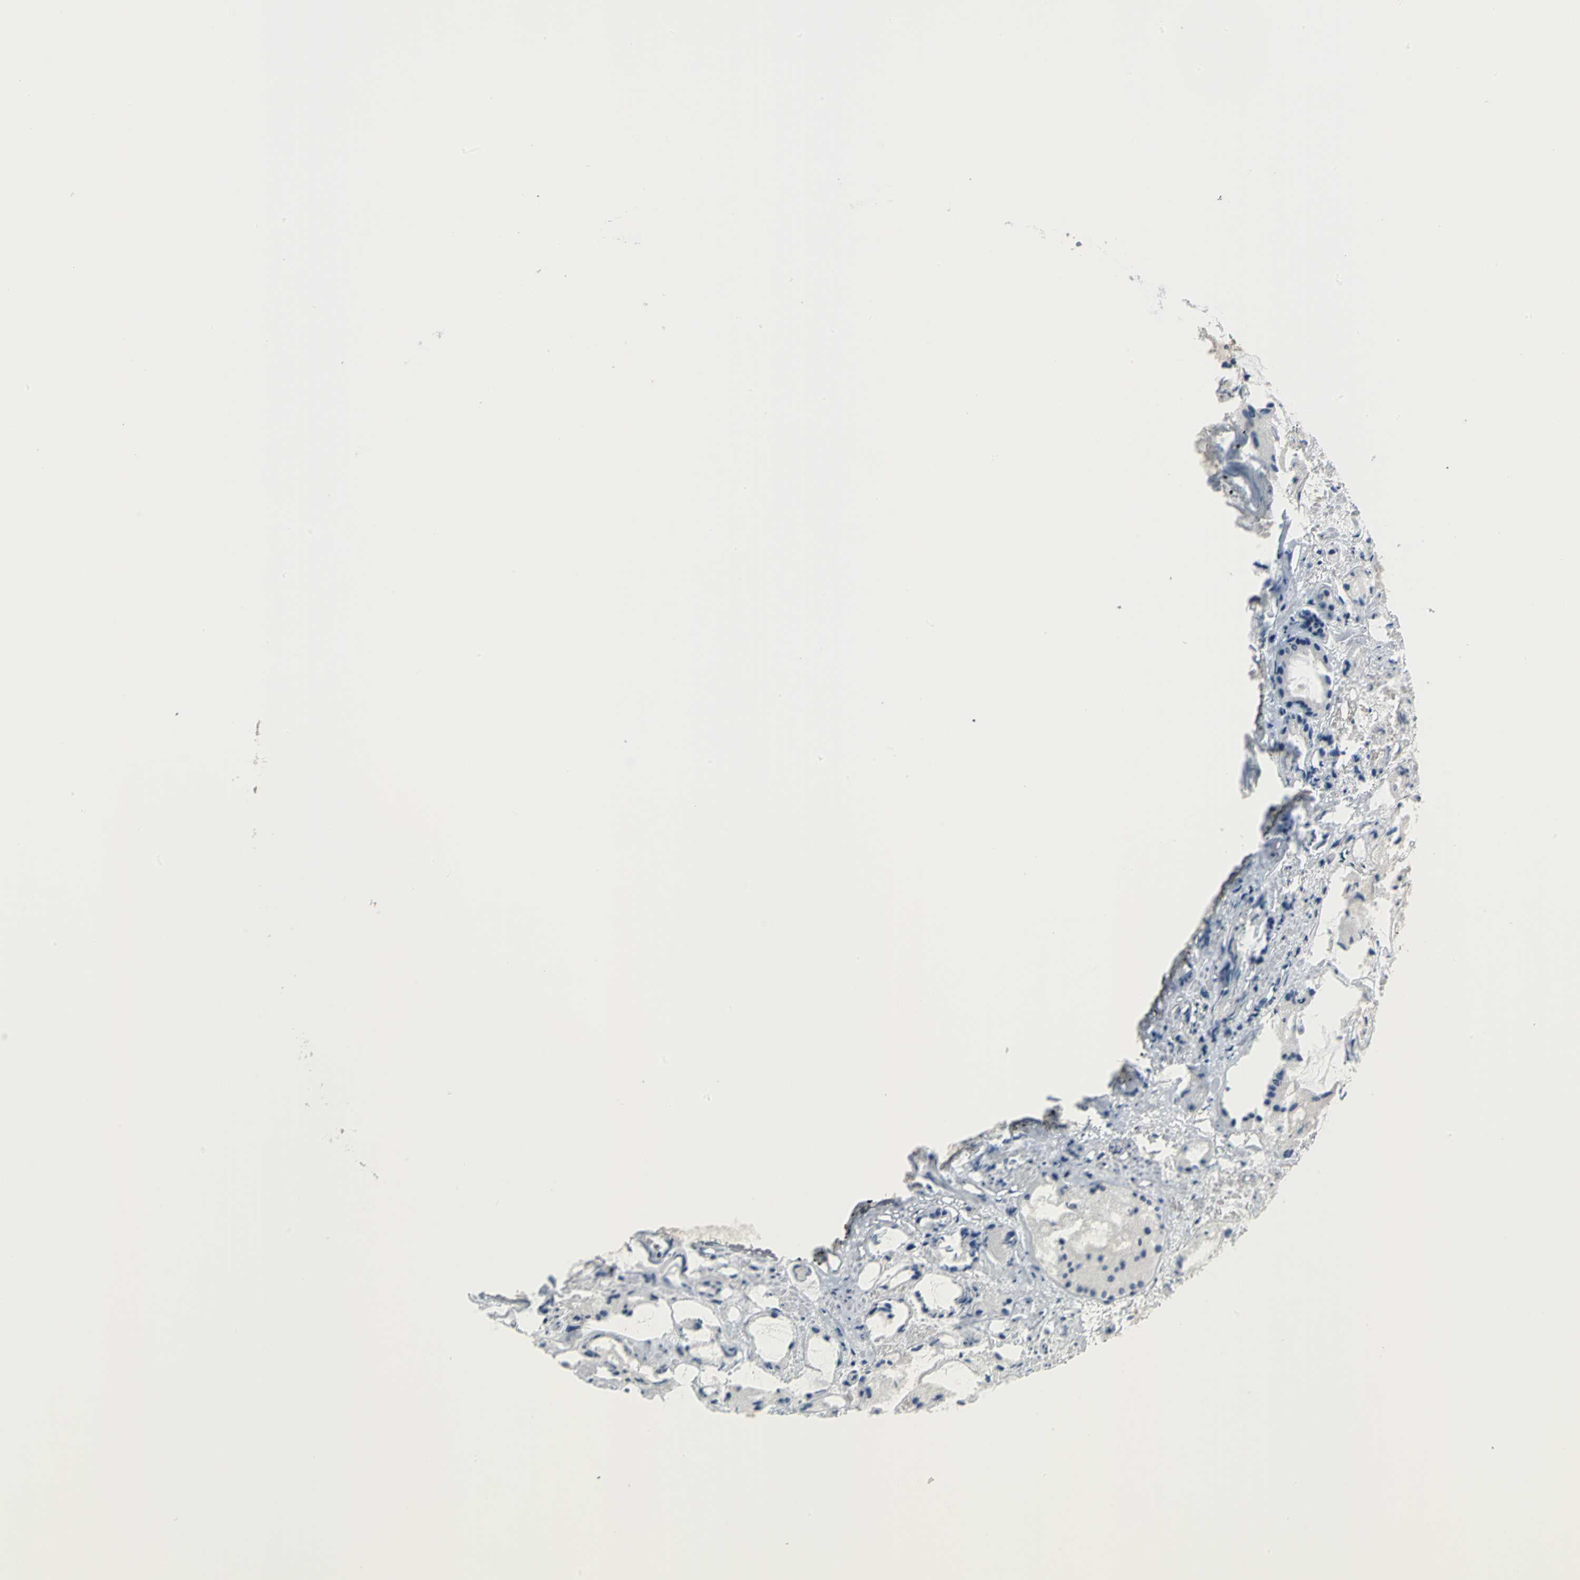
{"staining": {"intensity": "negative", "quantity": "none", "location": "none"}, "tissue": "prostate cancer", "cell_type": "Tumor cells", "image_type": "cancer", "snomed": [{"axis": "morphology", "description": "Adenocarcinoma, High grade"}, {"axis": "topography", "description": "Prostate"}], "caption": "Photomicrograph shows no significant protein expression in tumor cells of adenocarcinoma (high-grade) (prostate).", "gene": "PSMA4", "patient": {"sex": "male", "age": 85}}